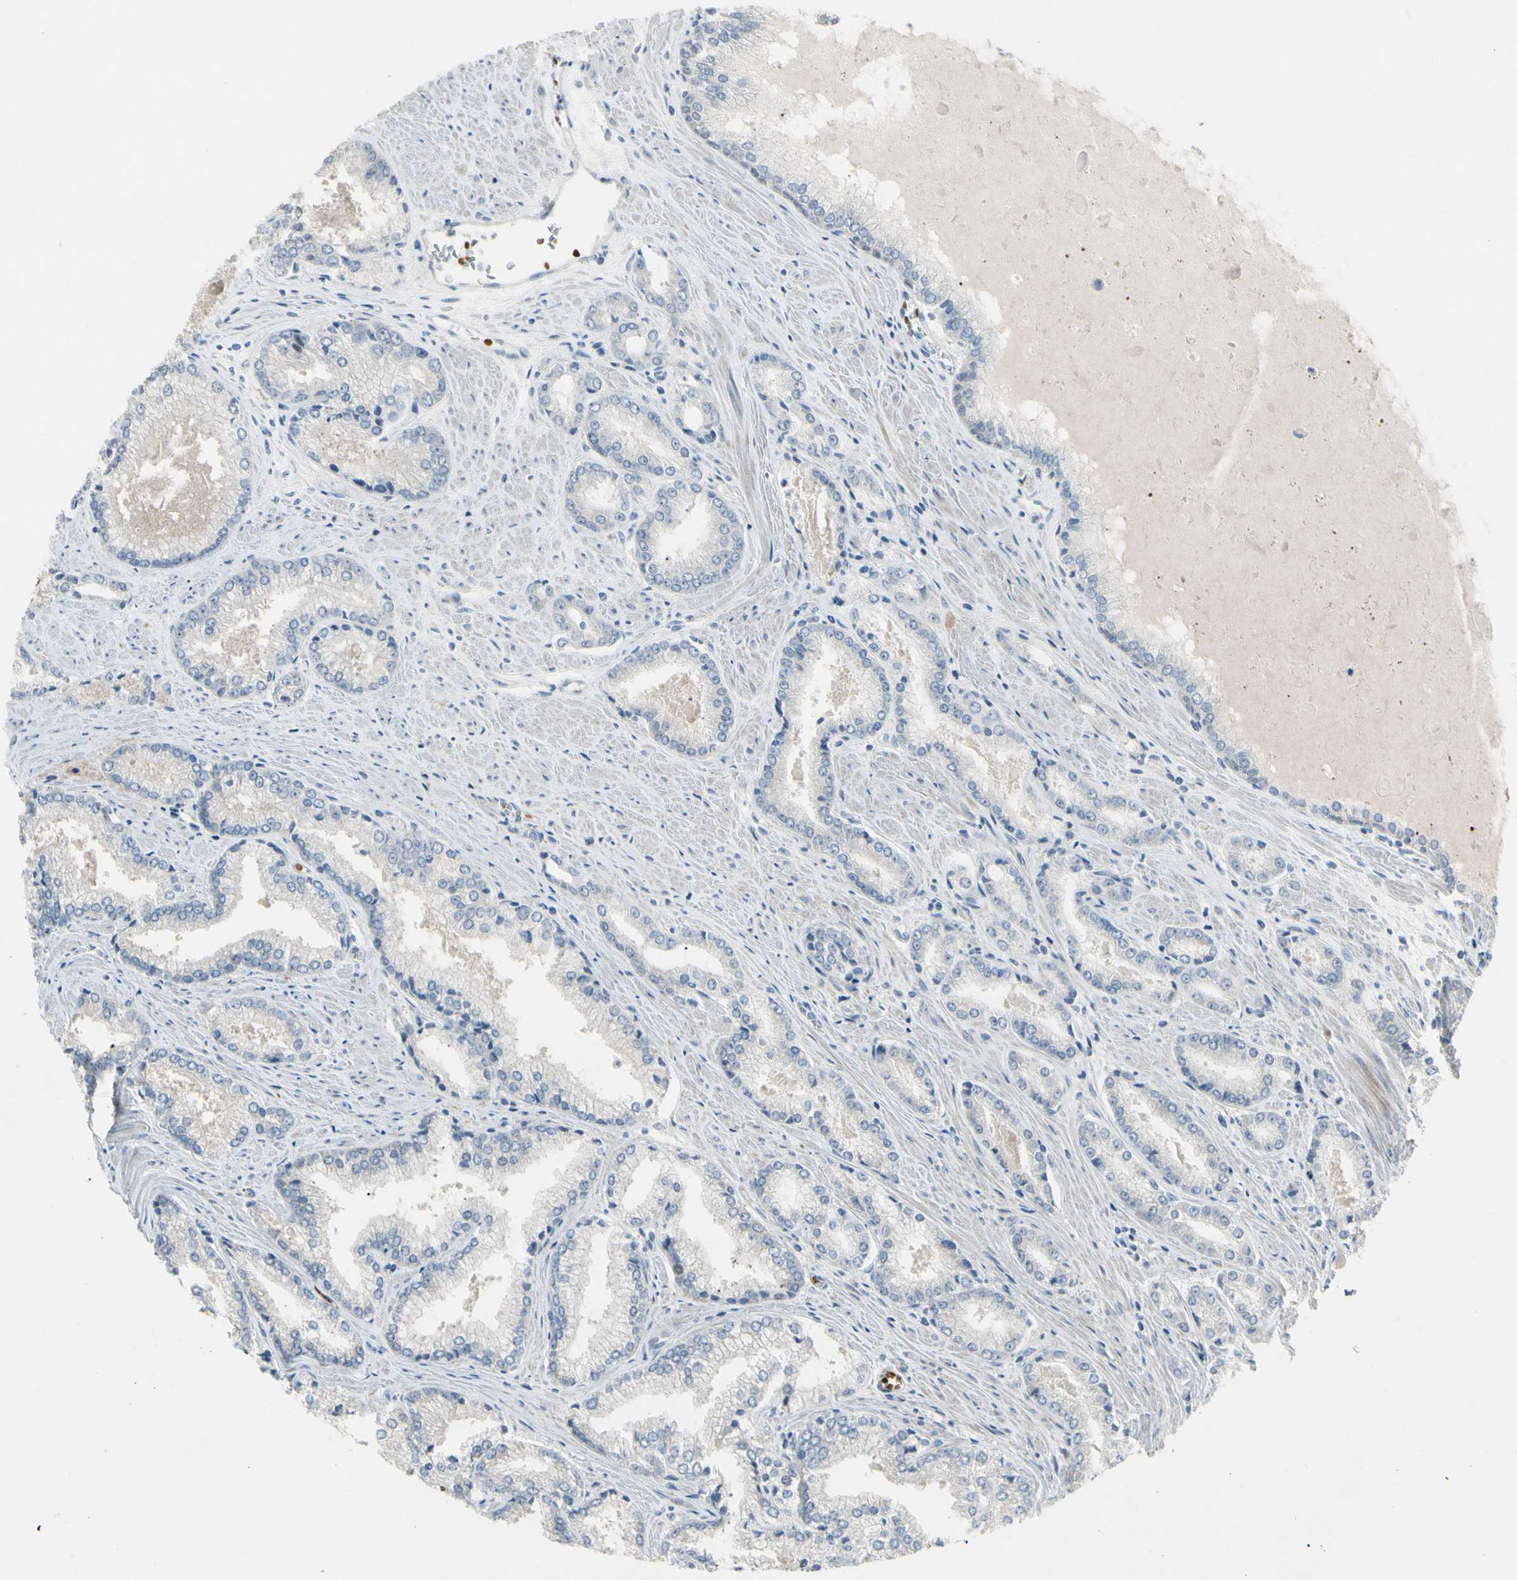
{"staining": {"intensity": "negative", "quantity": "none", "location": "none"}, "tissue": "prostate cancer", "cell_type": "Tumor cells", "image_type": "cancer", "snomed": [{"axis": "morphology", "description": "Adenocarcinoma, Low grade"}, {"axis": "topography", "description": "Prostate"}], "caption": "IHC of prostate cancer shows no expression in tumor cells.", "gene": "HMGCR", "patient": {"sex": "male", "age": 64}}